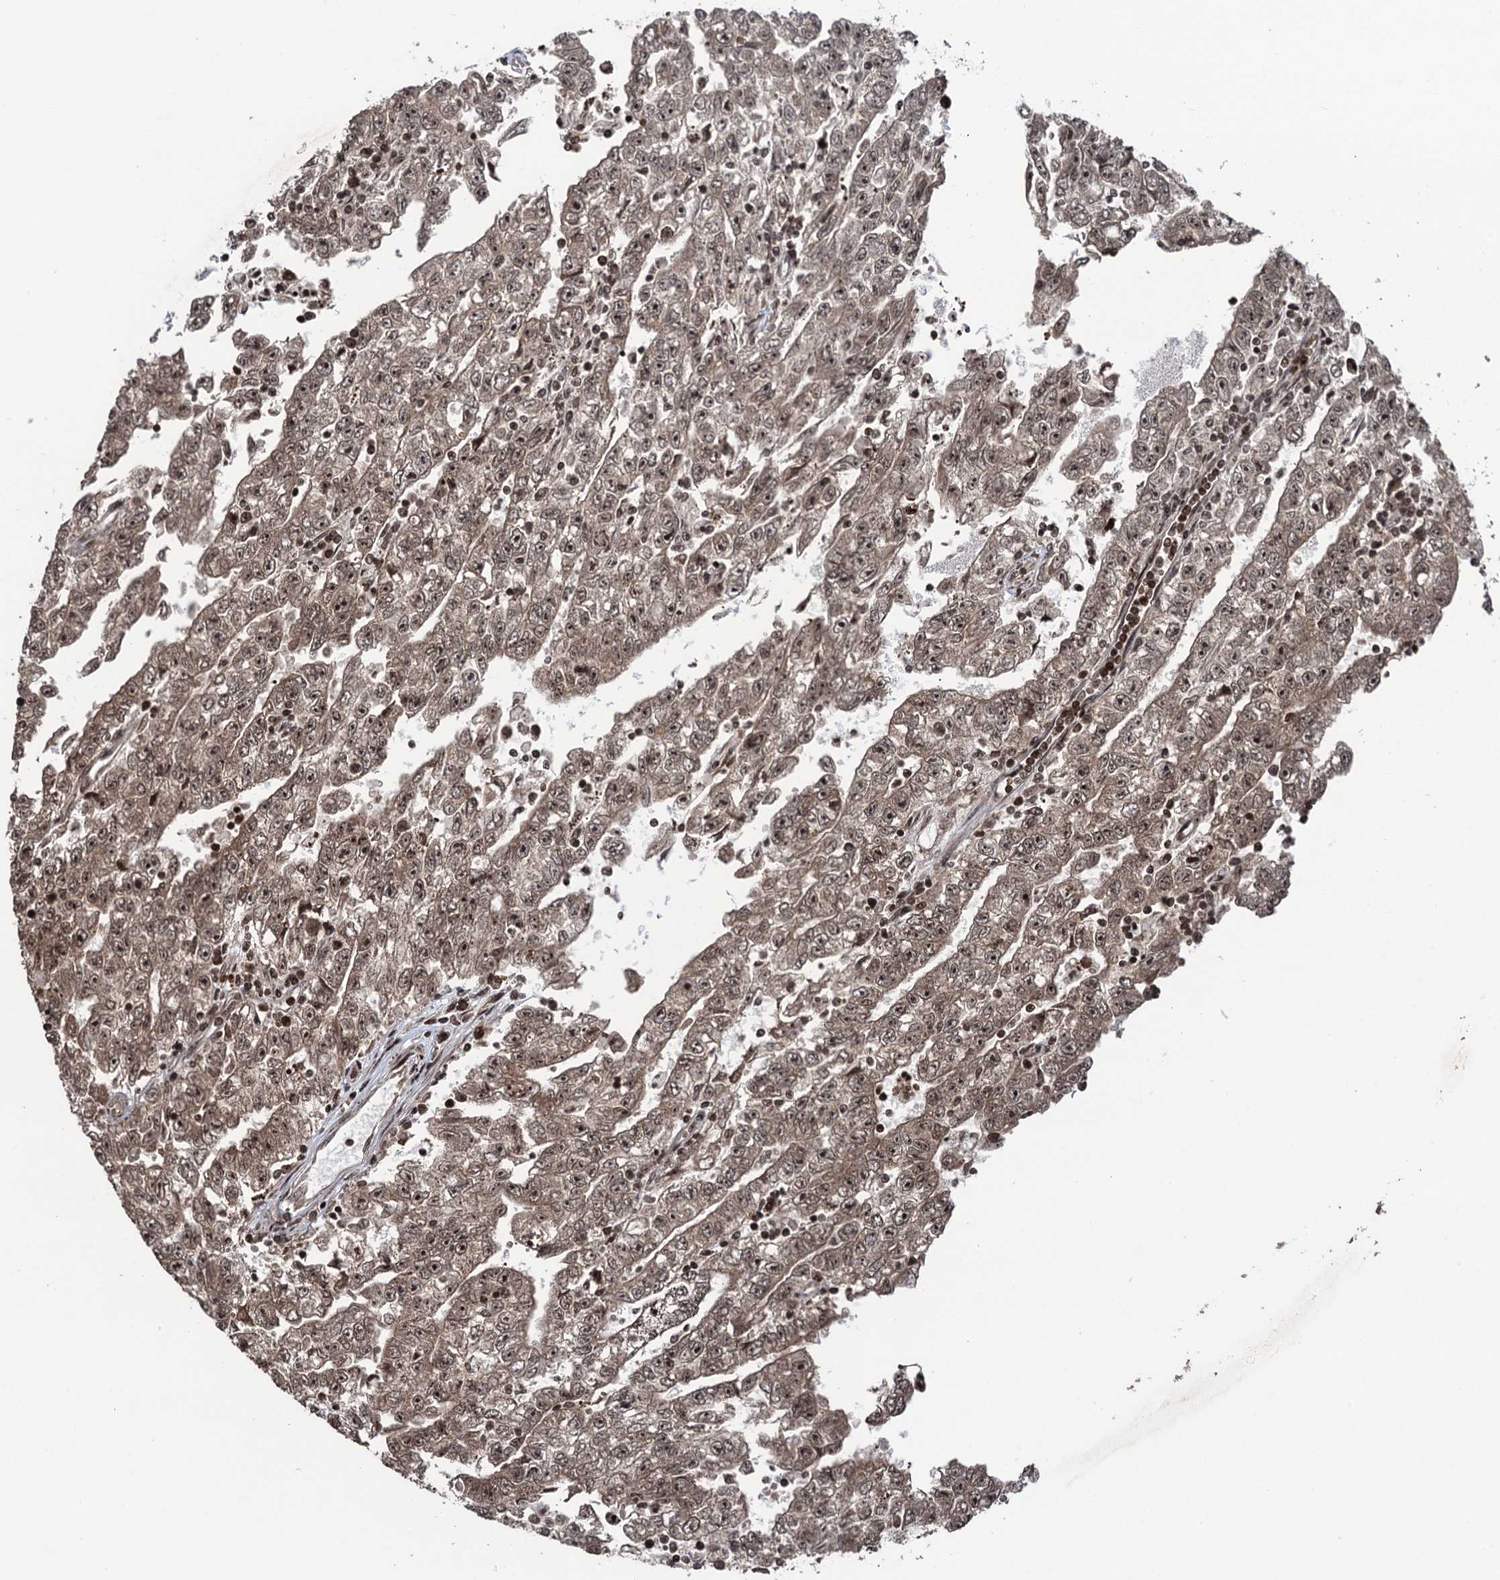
{"staining": {"intensity": "moderate", "quantity": ">75%", "location": "nuclear"}, "tissue": "testis cancer", "cell_type": "Tumor cells", "image_type": "cancer", "snomed": [{"axis": "morphology", "description": "Carcinoma, Embryonal, NOS"}, {"axis": "topography", "description": "Testis"}], "caption": "A histopathology image showing moderate nuclear staining in about >75% of tumor cells in testis cancer, as visualized by brown immunohistochemical staining.", "gene": "ZNF169", "patient": {"sex": "male", "age": 25}}